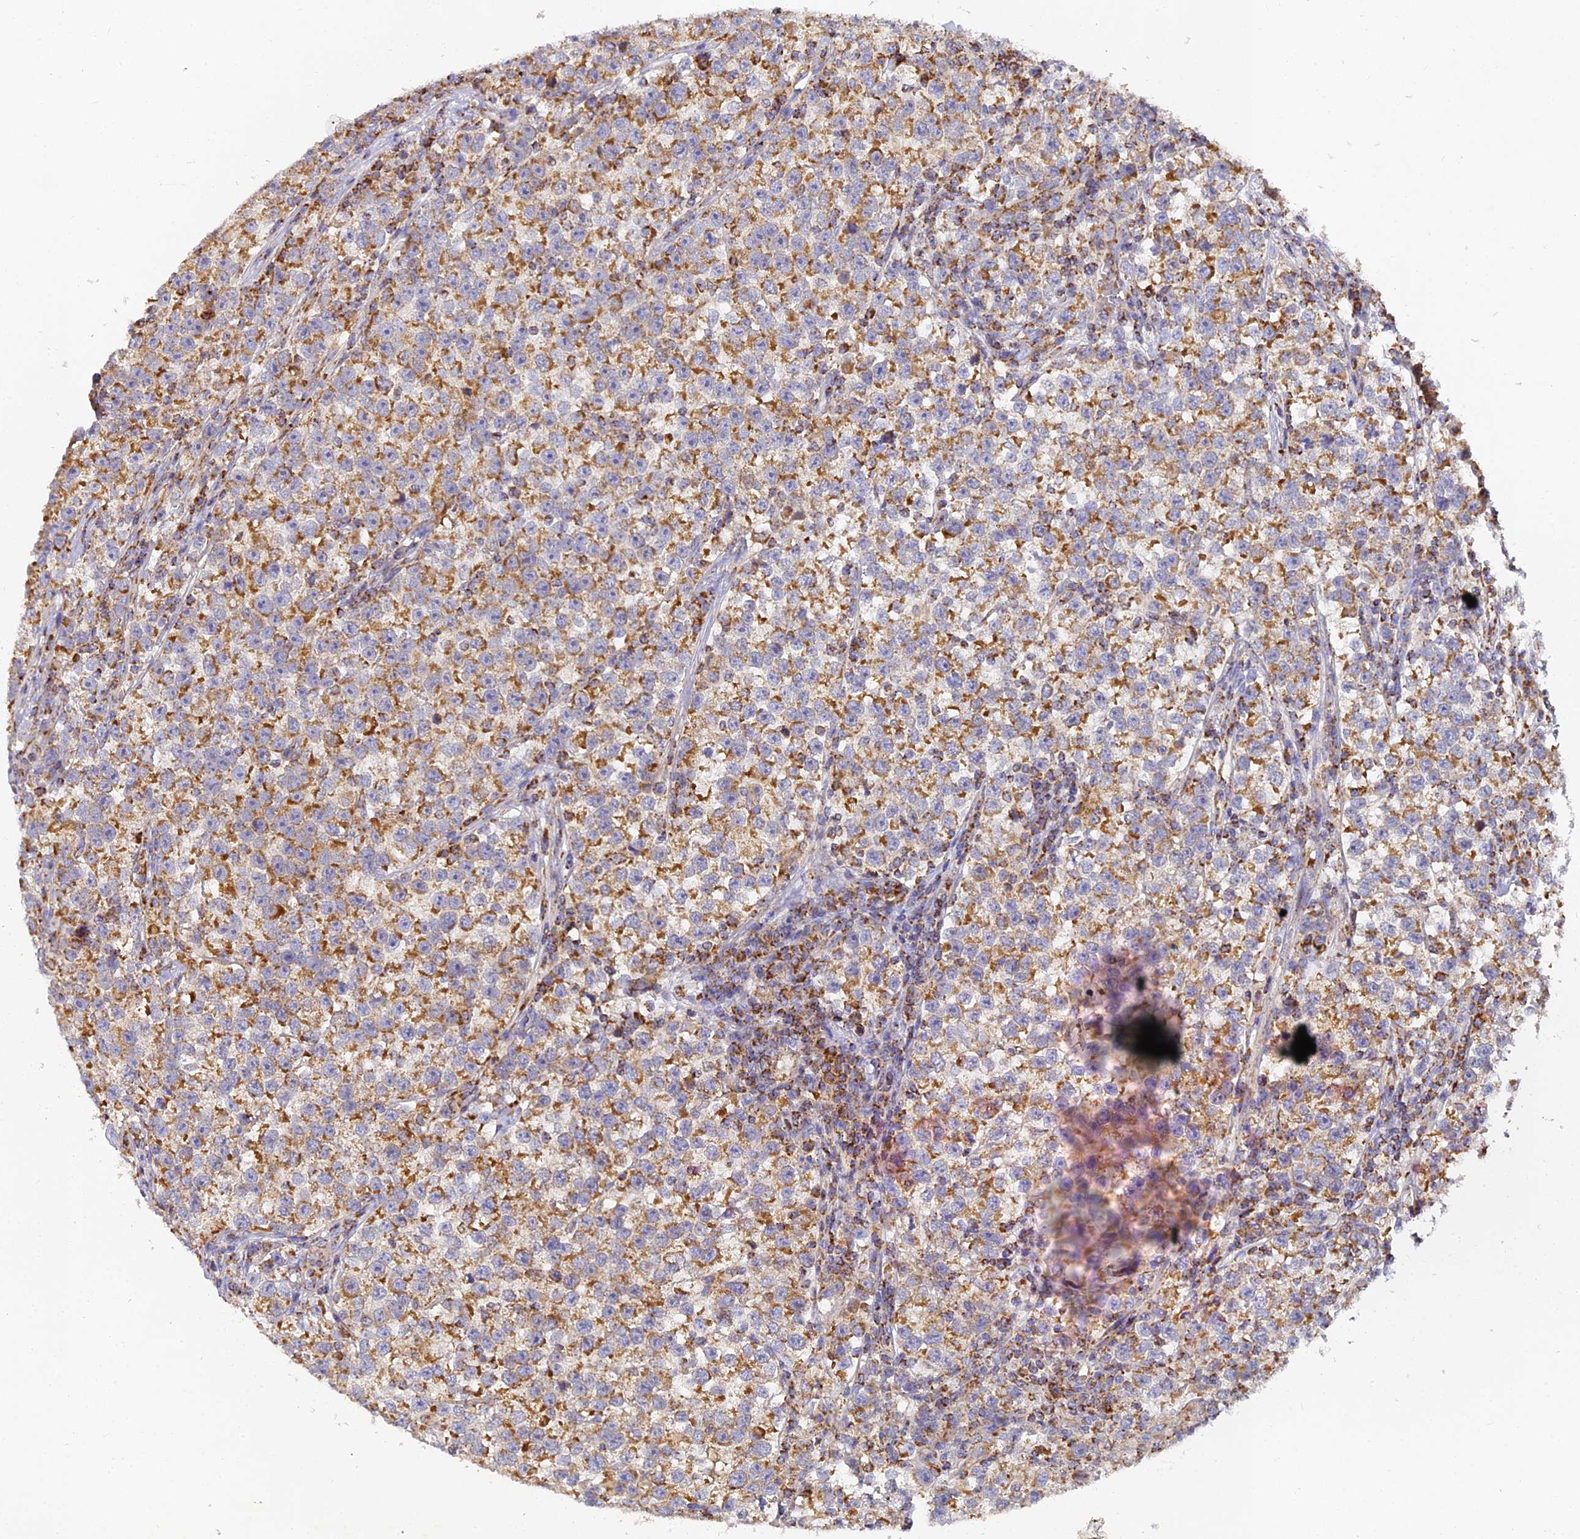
{"staining": {"intensity": "moderate", "quantity": ">75%", "location": "cytoplasmic/membranous"}, "tissue": "testis cancer", "cell_type": "Tumor cells", "image_type": "cancer", "snomed": [{"axis": "morphology", "description": "Normal tissue, NOS"}, {"axis": "morphology", "description": "Seminoma, NOS"}, {"axis": "topography", "description": "Testis"}], "caption": "Immunohistochemistry (DAB (3,3'-diaminobenzidine)) staining of human seminoma (testis) reveals moderate cytoplasmic/membranous protein positivity in about >75% of tumor cells. Using DAB (3,3'-diaminobenzidine) (brown) and hematoxylin (blue) stains, captured at high magnification using brightfield microscopy.", "gene": "DONSON", "patient": {"sex": "male", "age": 43}}